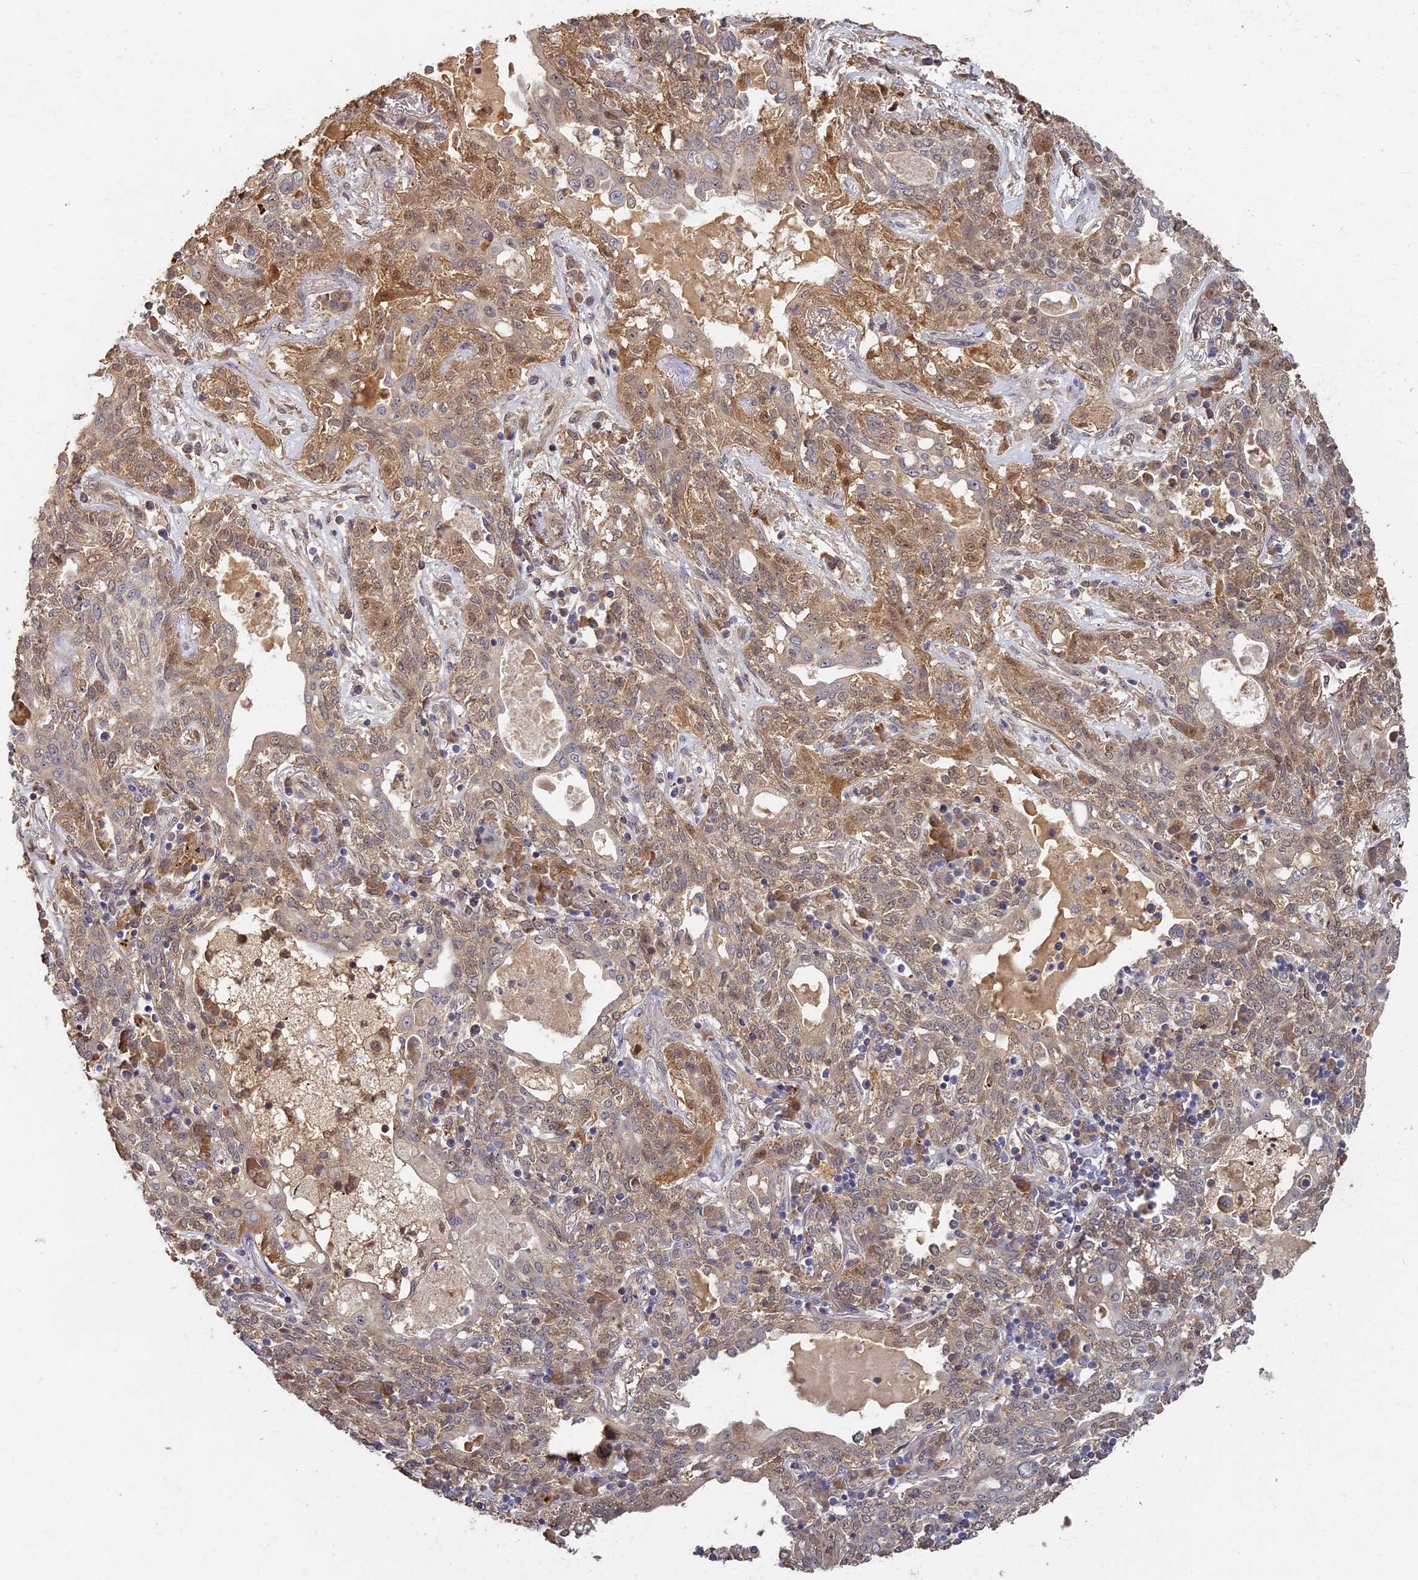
{"staining": {"intensity": "weak", "quantity": "25%-75%", "location": "cytoplasmic/membranous"}, "tissue": "lung cancer", "cell_type": "Tumor cells", "image_type": "cancer", "snomed": [{"axis": "morphology", "description": "Squamous cell carcinoma, NOS"}, {"axis": "topography", "description": "Lung"}], "caption": "A brown stain highlights weak cytoplasmic/membranous expression of a protein in lung cancer tumor cells. The staining was performed using DAB to visualize the protein expression in brown, while the nuclei were stained in blue with hematoxylin (Magnification: 20x).", "gene": "RSPH3", "patient": {"sex": "female", "age": 70}}